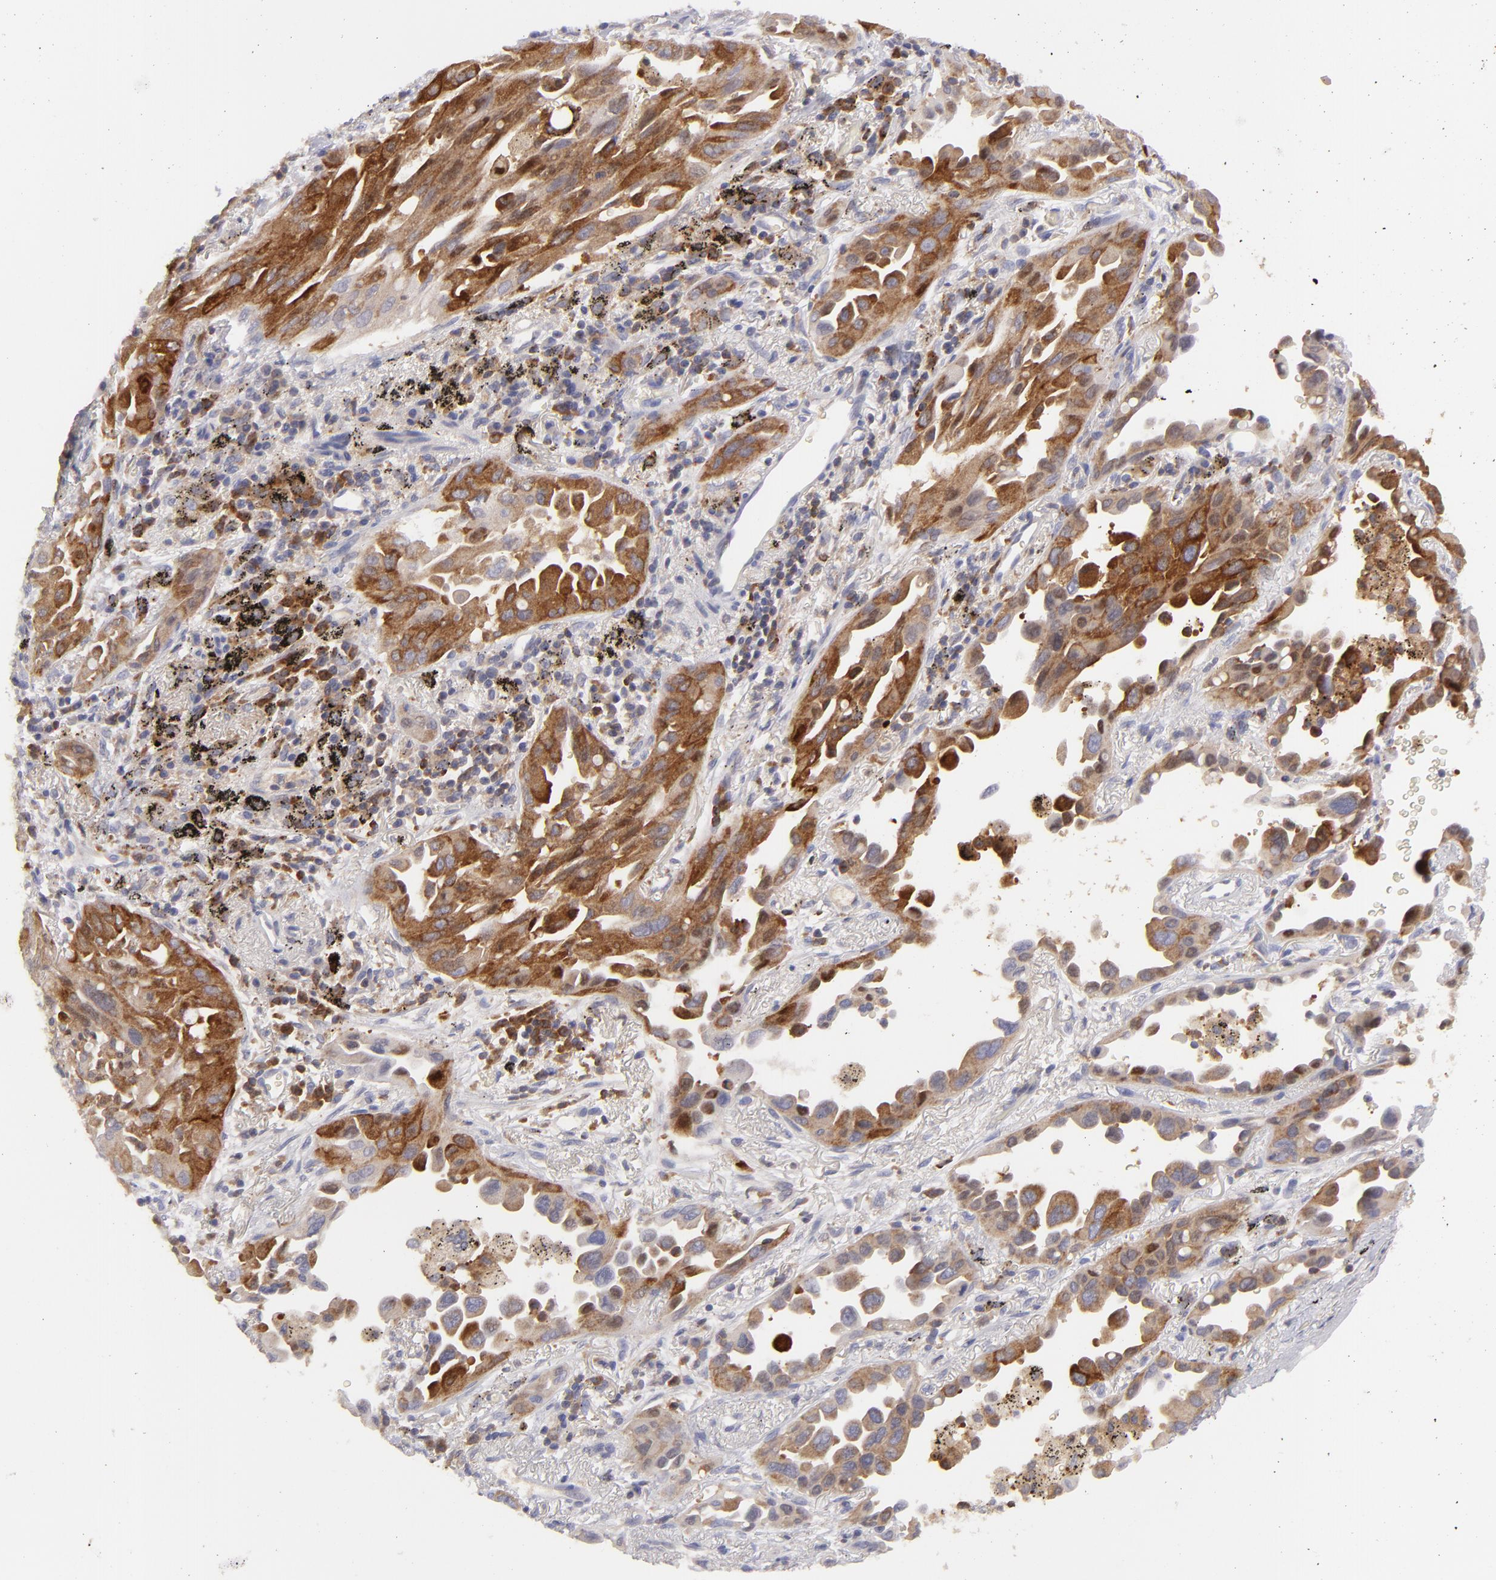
{"staining": {"intensity": "strong", "quantity": ">75%", "location": "cytoplasmic/membranous"}, "tissue": "lung cancer", "cell_type": "Tumor cells", "image_type": "cancer", "snomed": [{"axis": "morphology", "description": "Adenocarcinoma, NOS"}, {"axis": "topography", "description": "Lung"}], "caption": "Lung cancer (adenocarcinoma) was stained to show a protein in brown. There is high levels of strong cytoplasmic/membranous expression in about >75% of tumor cells.", "gene": "MMP10", "patient": {"sex": "male", "age": 68}}